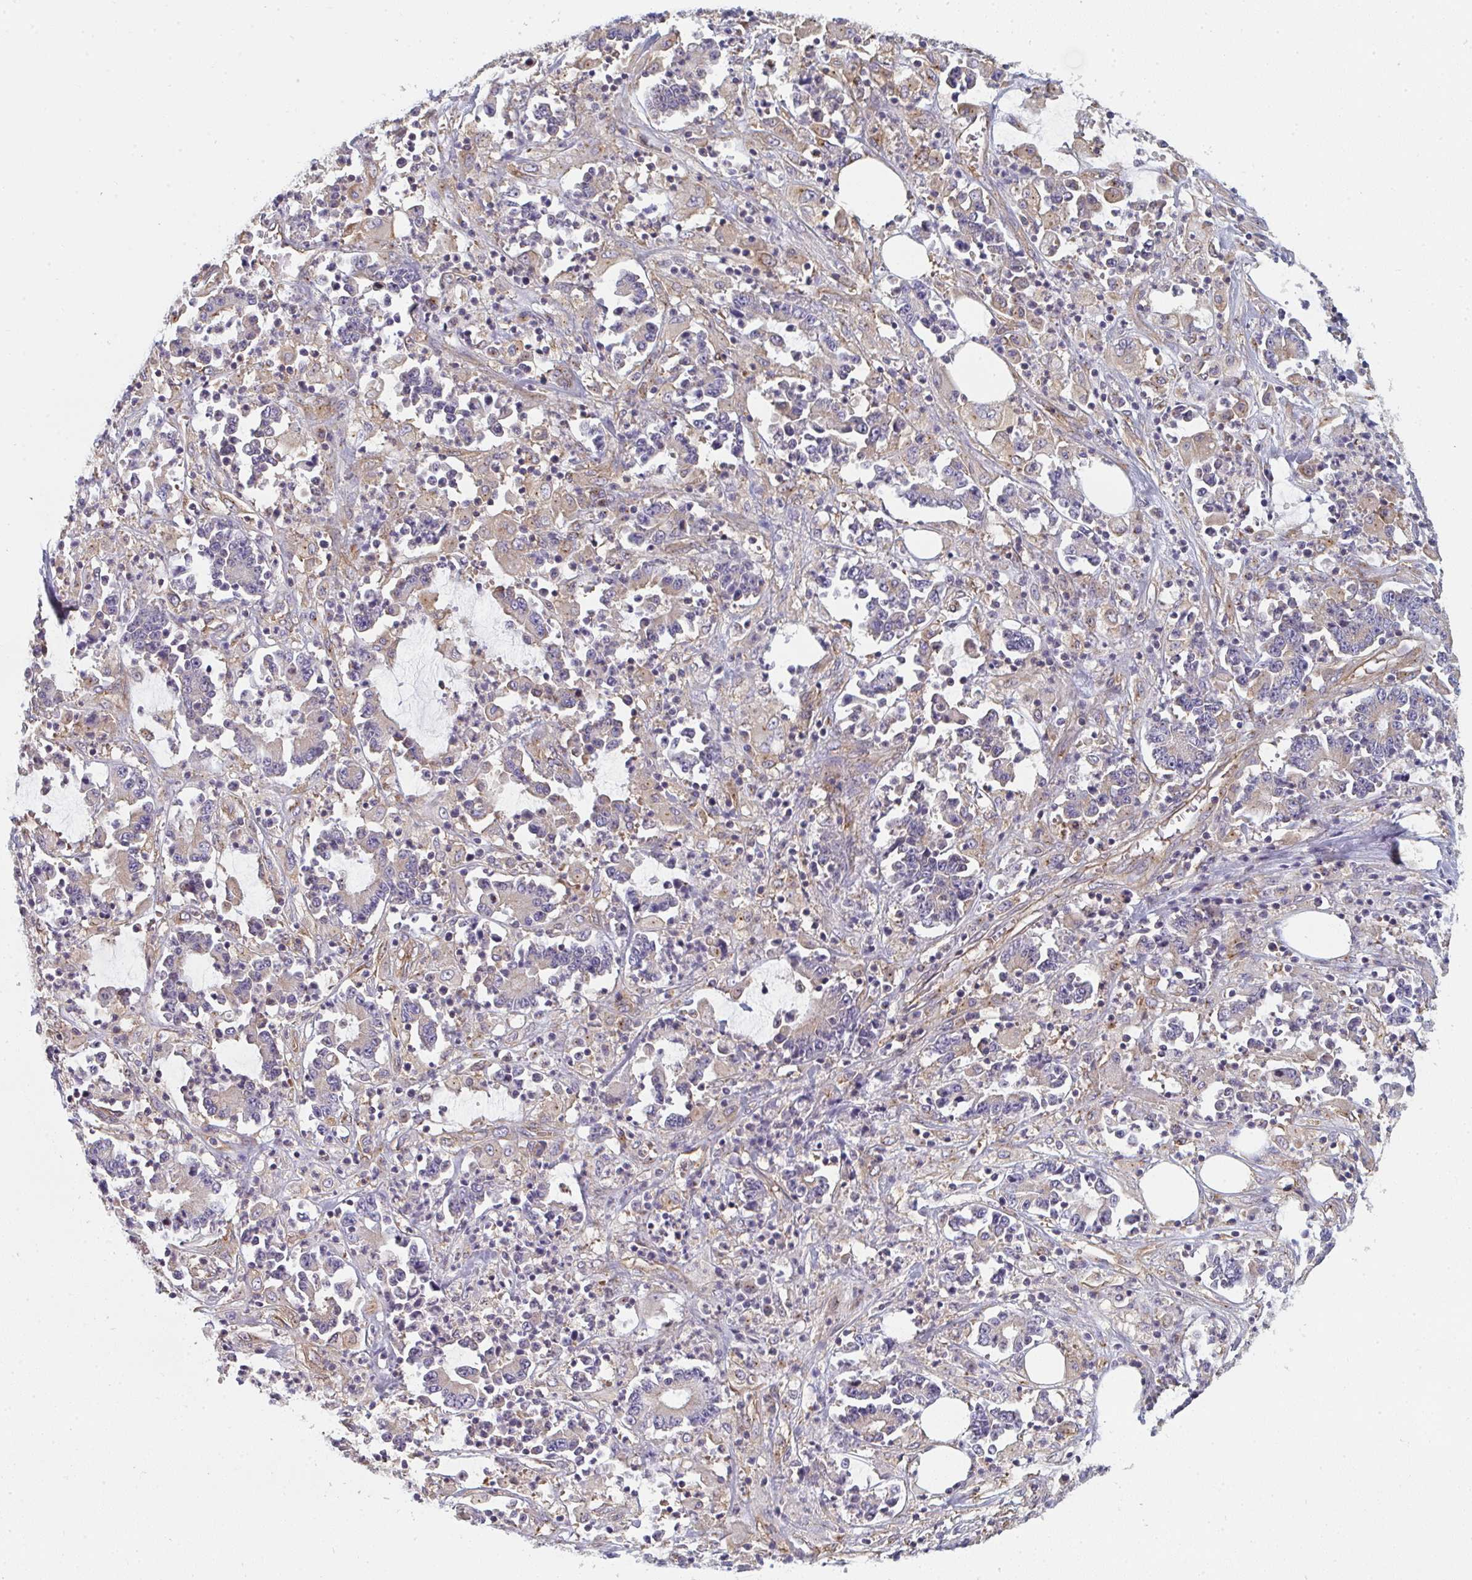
{"staining": {"intensity": "negative", "quantity": "none", "location": "none"}, "tissue": "stomach cancer", "cell_type": "Tumor cells", "image_type": "cancer", "snomed": [{"axis": "morphology", "description": "Adenocarcinoma, NOS"}, {"axis": "topography", "description": "Stomach, upper"}], "caption": "Immunohistochemical staining of stomach cancer (adenocarcinoma) displays no significant staining in tumor cells.", "gene": "DYNC1I2", "patient": {"sex": "male", "age": 68}}